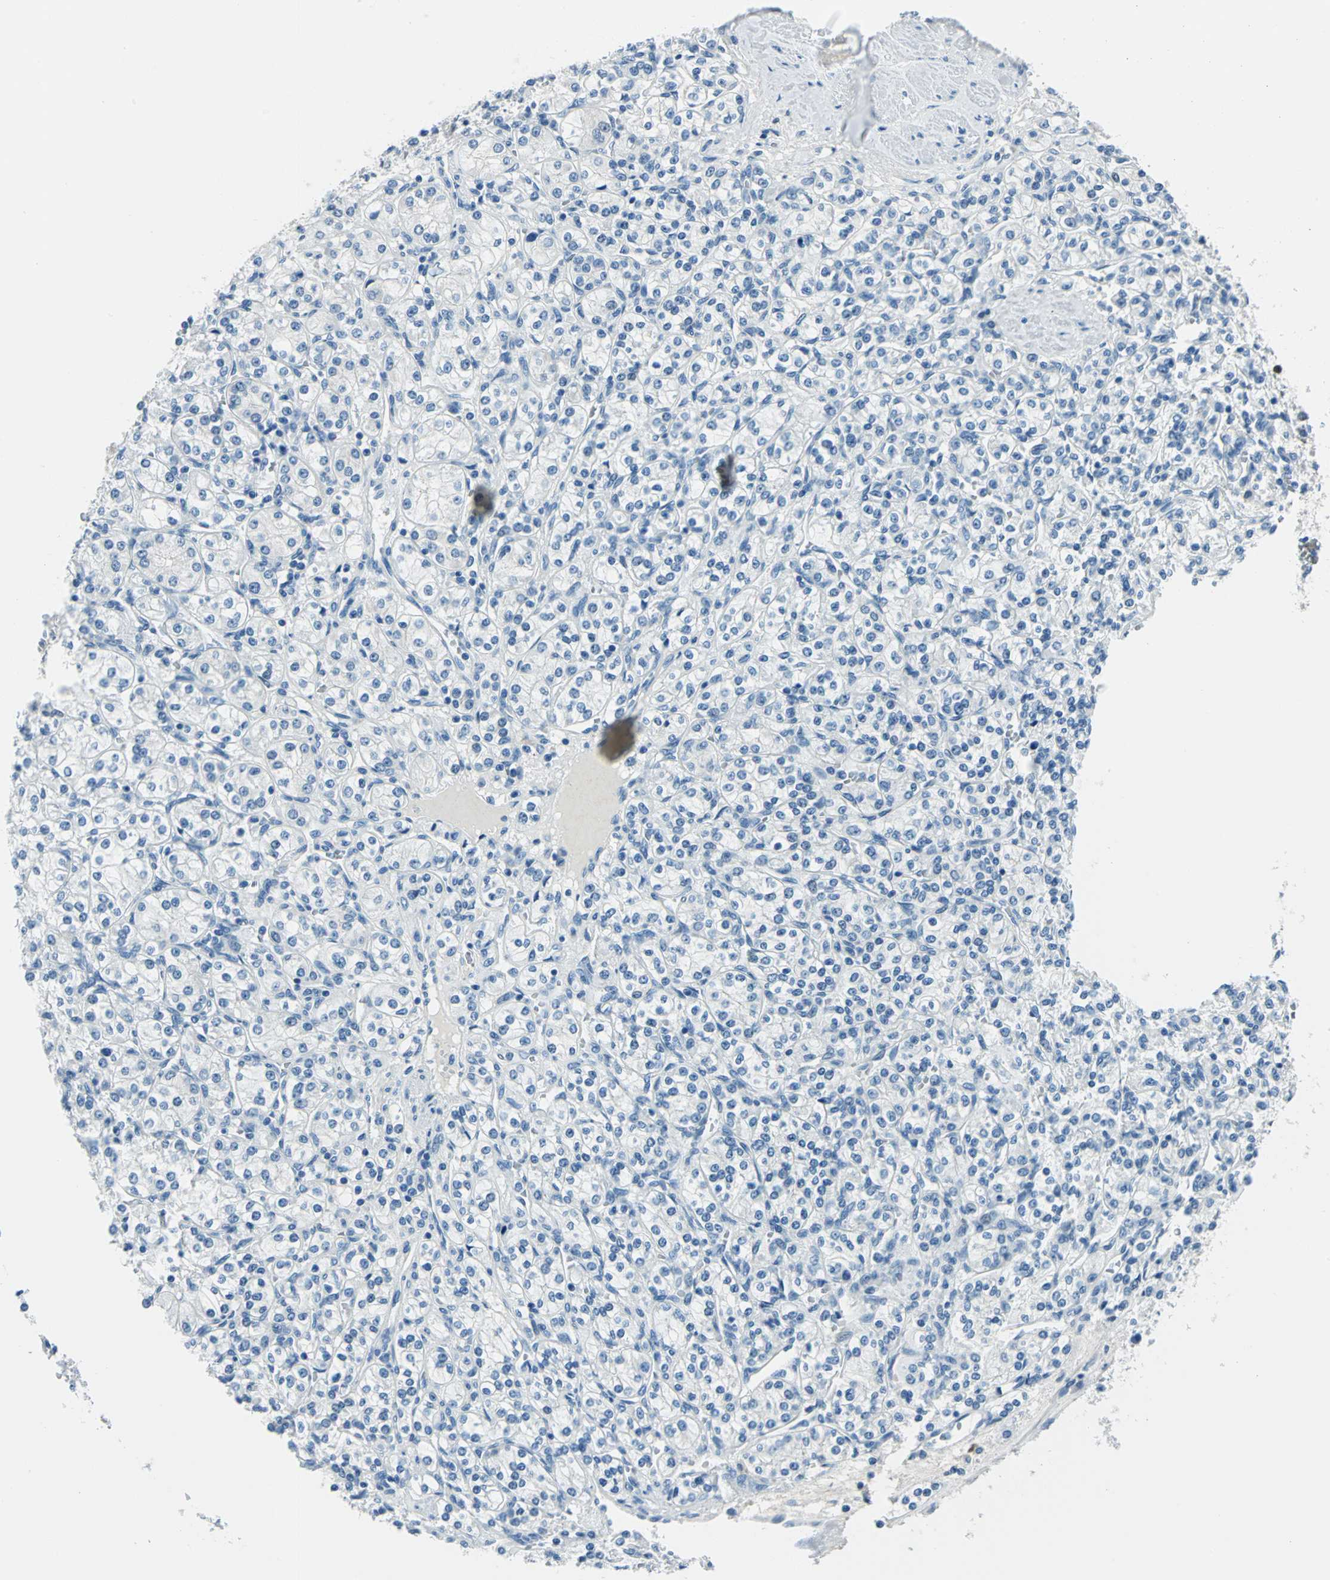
{"staining": {"intensity": "negative", "quantity": "none", "location": "none"}, "tissue": "renal cancer", "cell_type": "Tumor cells", "image_type": "cancer", "snomed": [{"axis": "morphology", "description": "Adenocarcinoma, NOS"}, {"axis": "topography", "description": "Kidney"}], "caption": "Tumor cells show no significant protein positivity in renal cancer (adenocarcinoma). (Stains: DAB (3,3'-diaminobenzidine) immunohistochemistry (IHC) with hematoxylin counter stain, Microscopy: brightfield microscopy at high magnification).", "gene": "AKR1A1", "patient": {"sex": "male", "age": 77}}